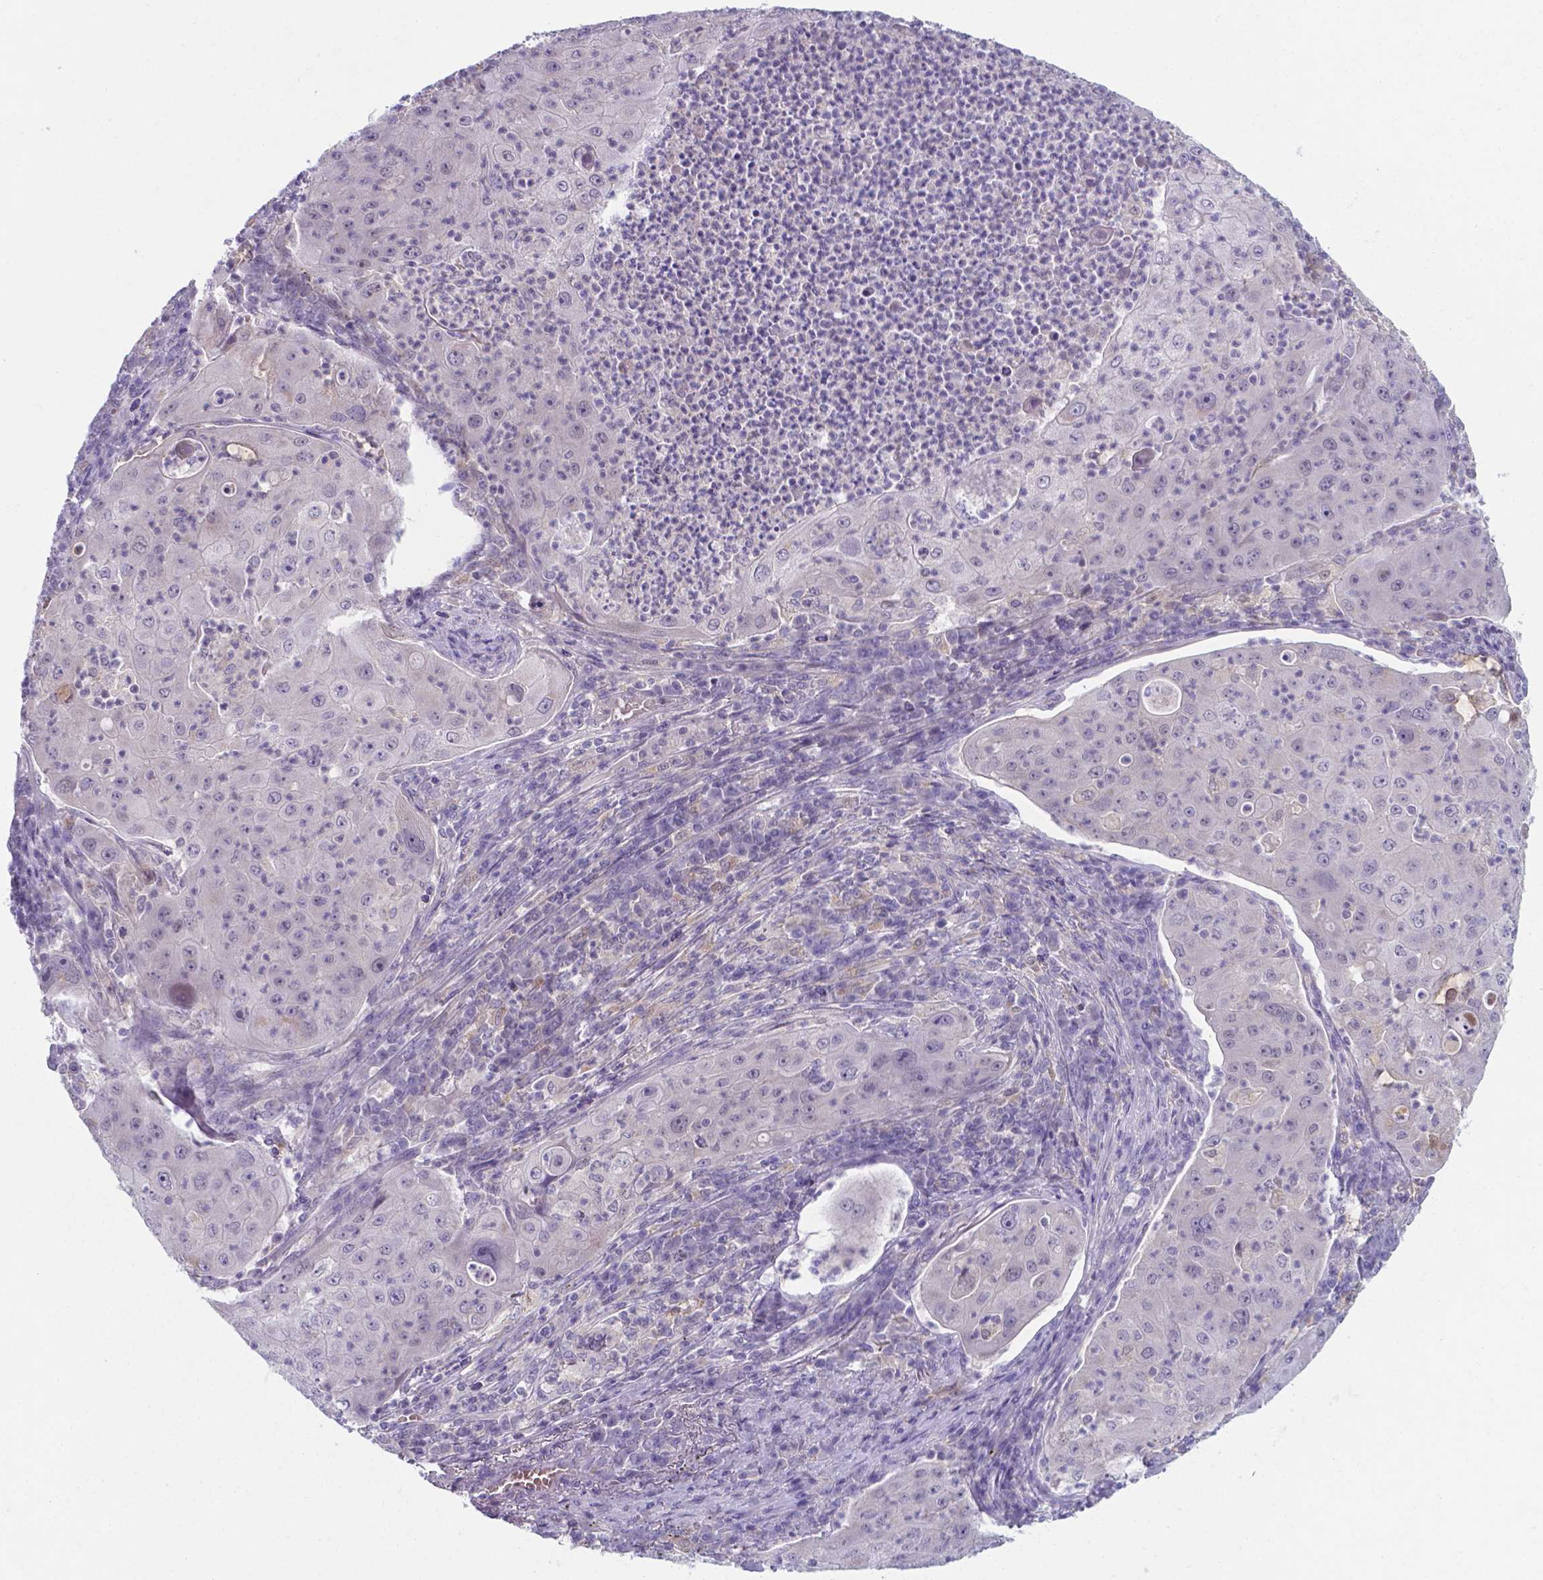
{"staining": {"intensity": "negative", "quantity": "none", "location": "none"}, "tissue": "lung cancer", "cell_type": "Tumor cells", "image_type": "cancer", "snomed": [{"axis": "morphology", "description": "Squamous cell carcinoma, NOS"}, {"axis": "topography", "description": "Lung"}], "caption": "Protein analysis of squamous cell carcinoma (lung) demonstrates no significant positivity in tumor cells.", "gene": "AP5B1", "patient": {"sex": "female", "age": 59}}